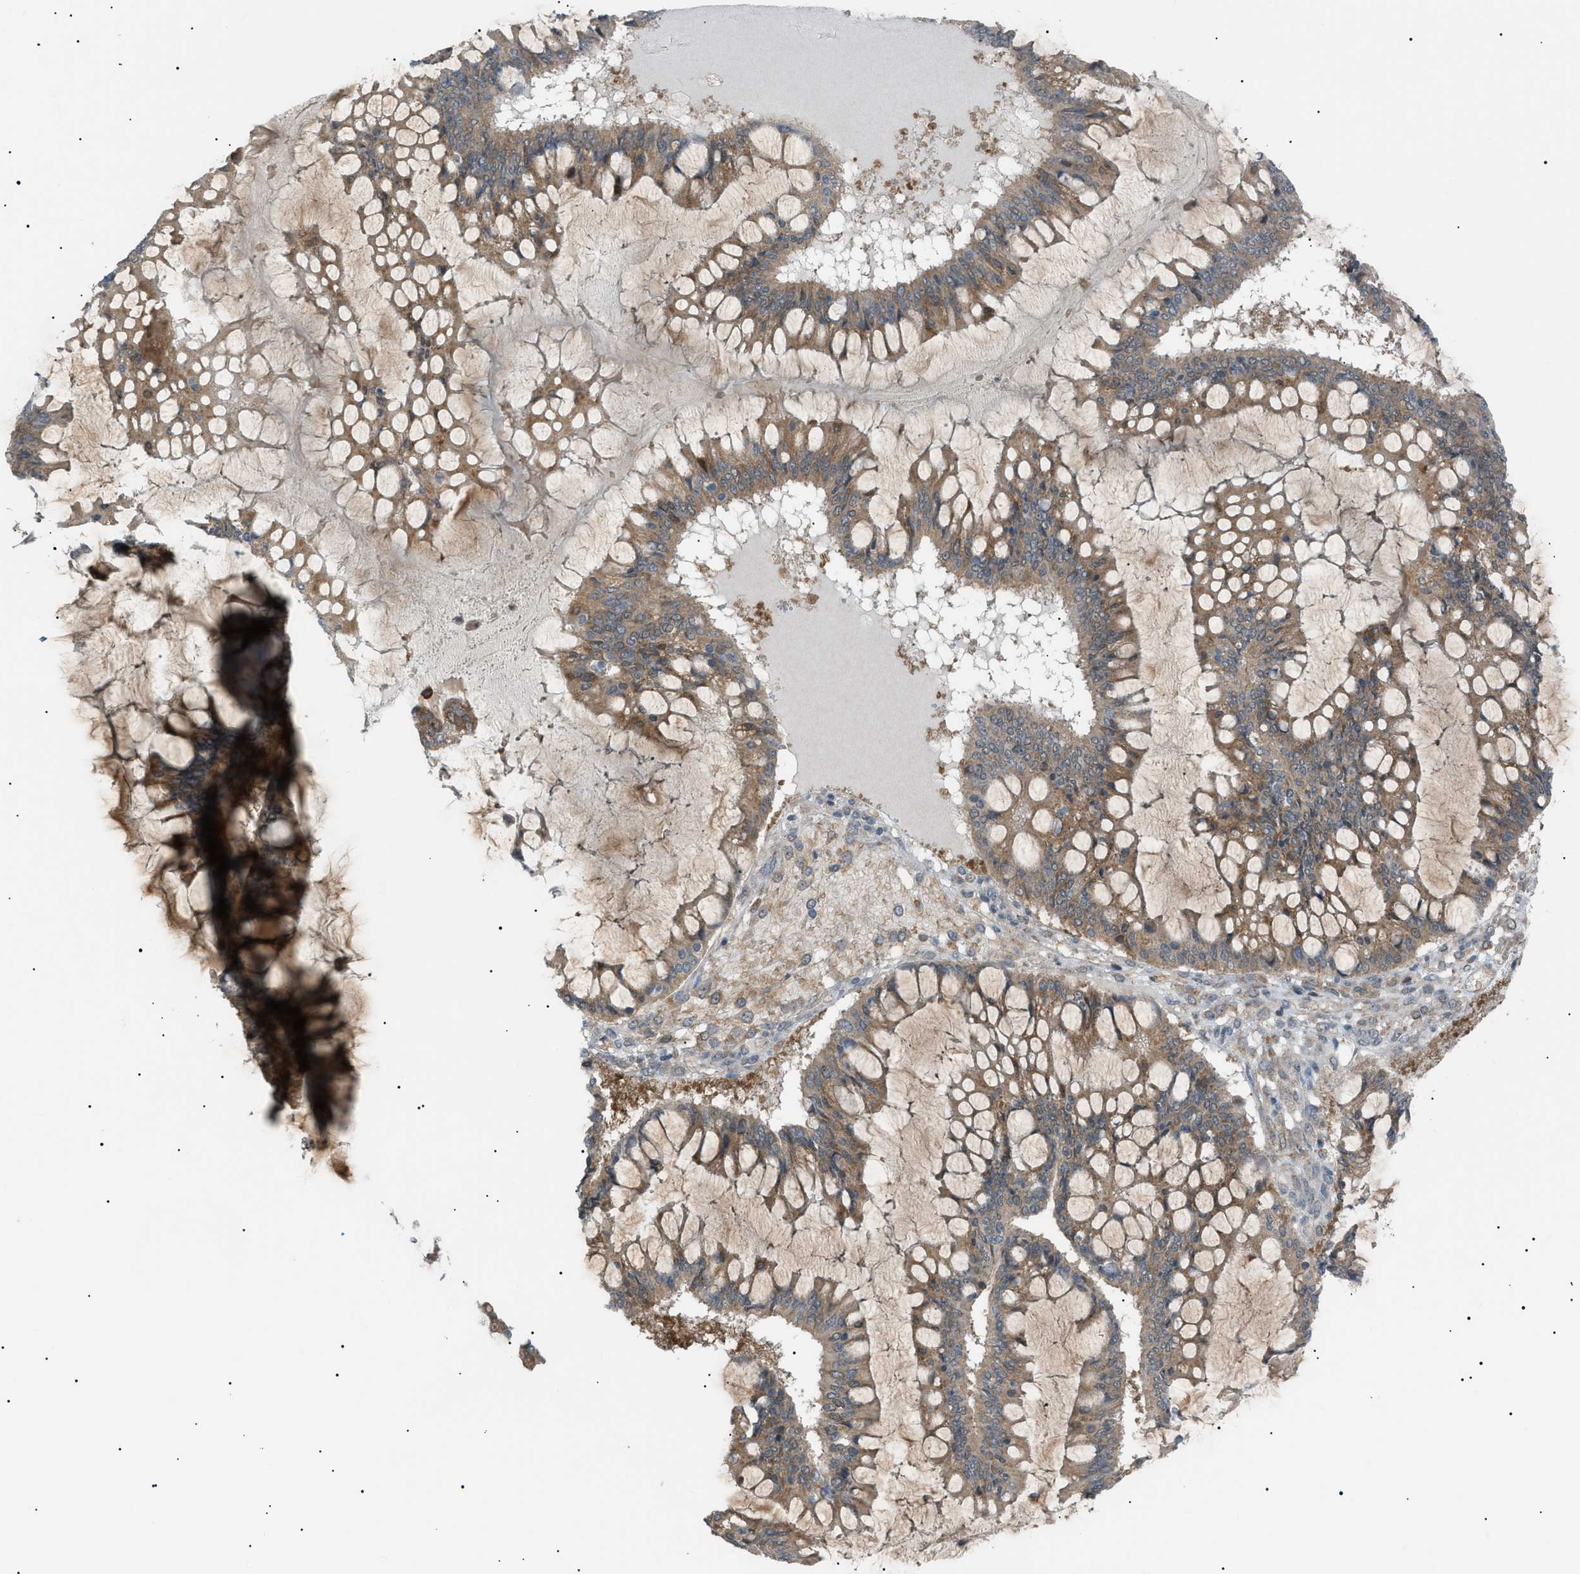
{"staining": {"intensity": "moderate", "quantity": ">75%", "location": "cytoplasmic/membranous"}, "tissue": "ovarian cancer", "cell_type": "Tumor cells", "image_type": "cancer", "snomed": [{"axis": "morphology", "description": "Cystadenocarcinoma, mucinous, NOS"}, {"axis": "topography", "description": "Ovary"}], "caption": "Brown immunohistochemical staining in ovarian mucinous cystadenocarcinoma displays moderate cytoplasmic/membranous staining in approximately >75% of tumor cells.", "gene": "LPIN2", "patient": {"sex": "female", "age": 73}}